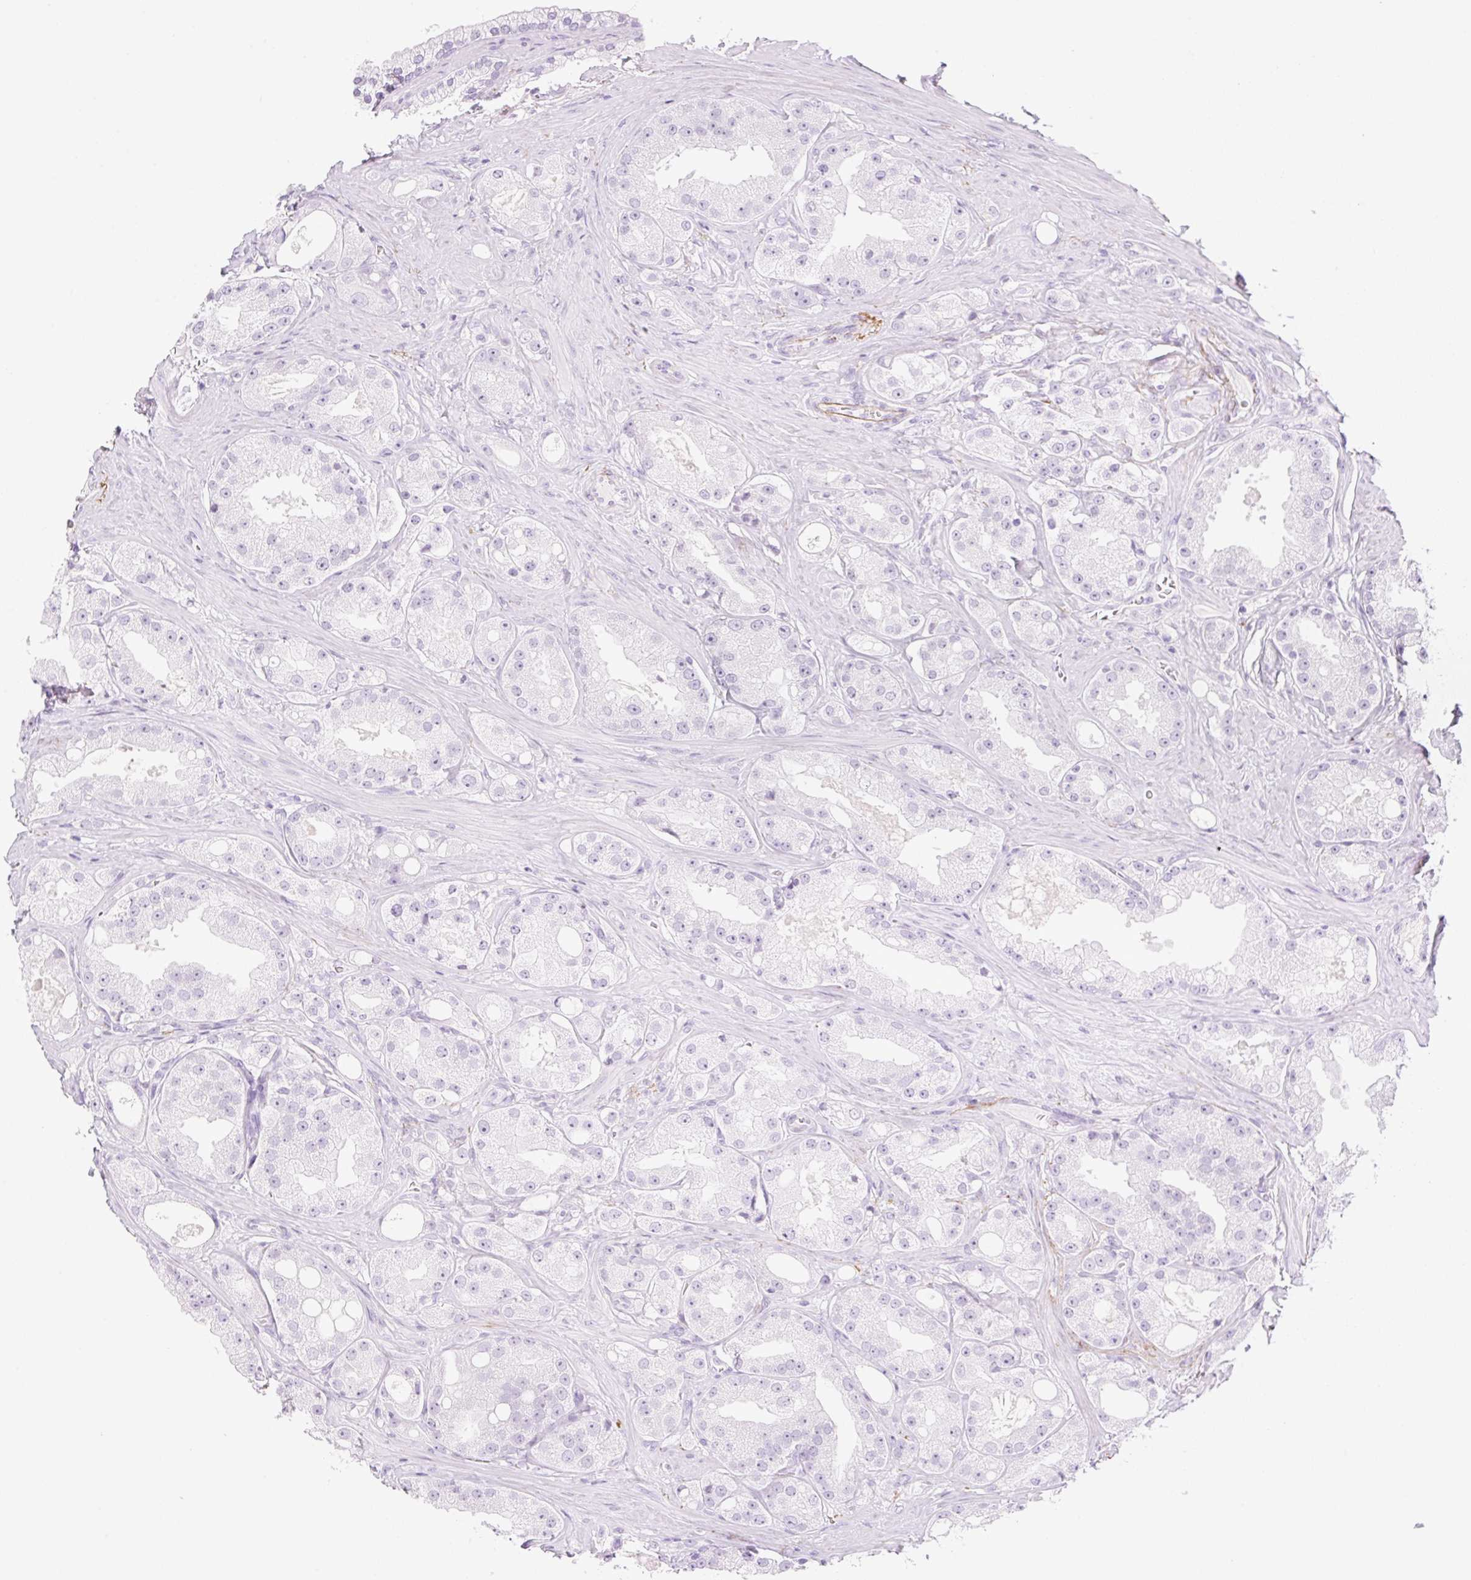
{"staining": {"intensity": "negative", "quantity": "none", "location": "none"}, "tissue": "prostate cancer", "cell_type": "Tumor cells", "image_type": "cancer", "snomed": [{"axis": "morphology", "description": "Adenocarcinoma, High grade"}, {"axis": "topography", "description": "Prostate"}], "caption": "IHC histopathology image of neoplastic tissue: human prostate cancer stained with DAB reveals no significant protein positivity in tumor cells. The staining is performed using DAB (3,3'-diaminobenzidine) brown chromogen with nuclei counter-stained in using hematoxylin.", "gene": "SP140L", "patient": {"sex": "male", "age": 66}}